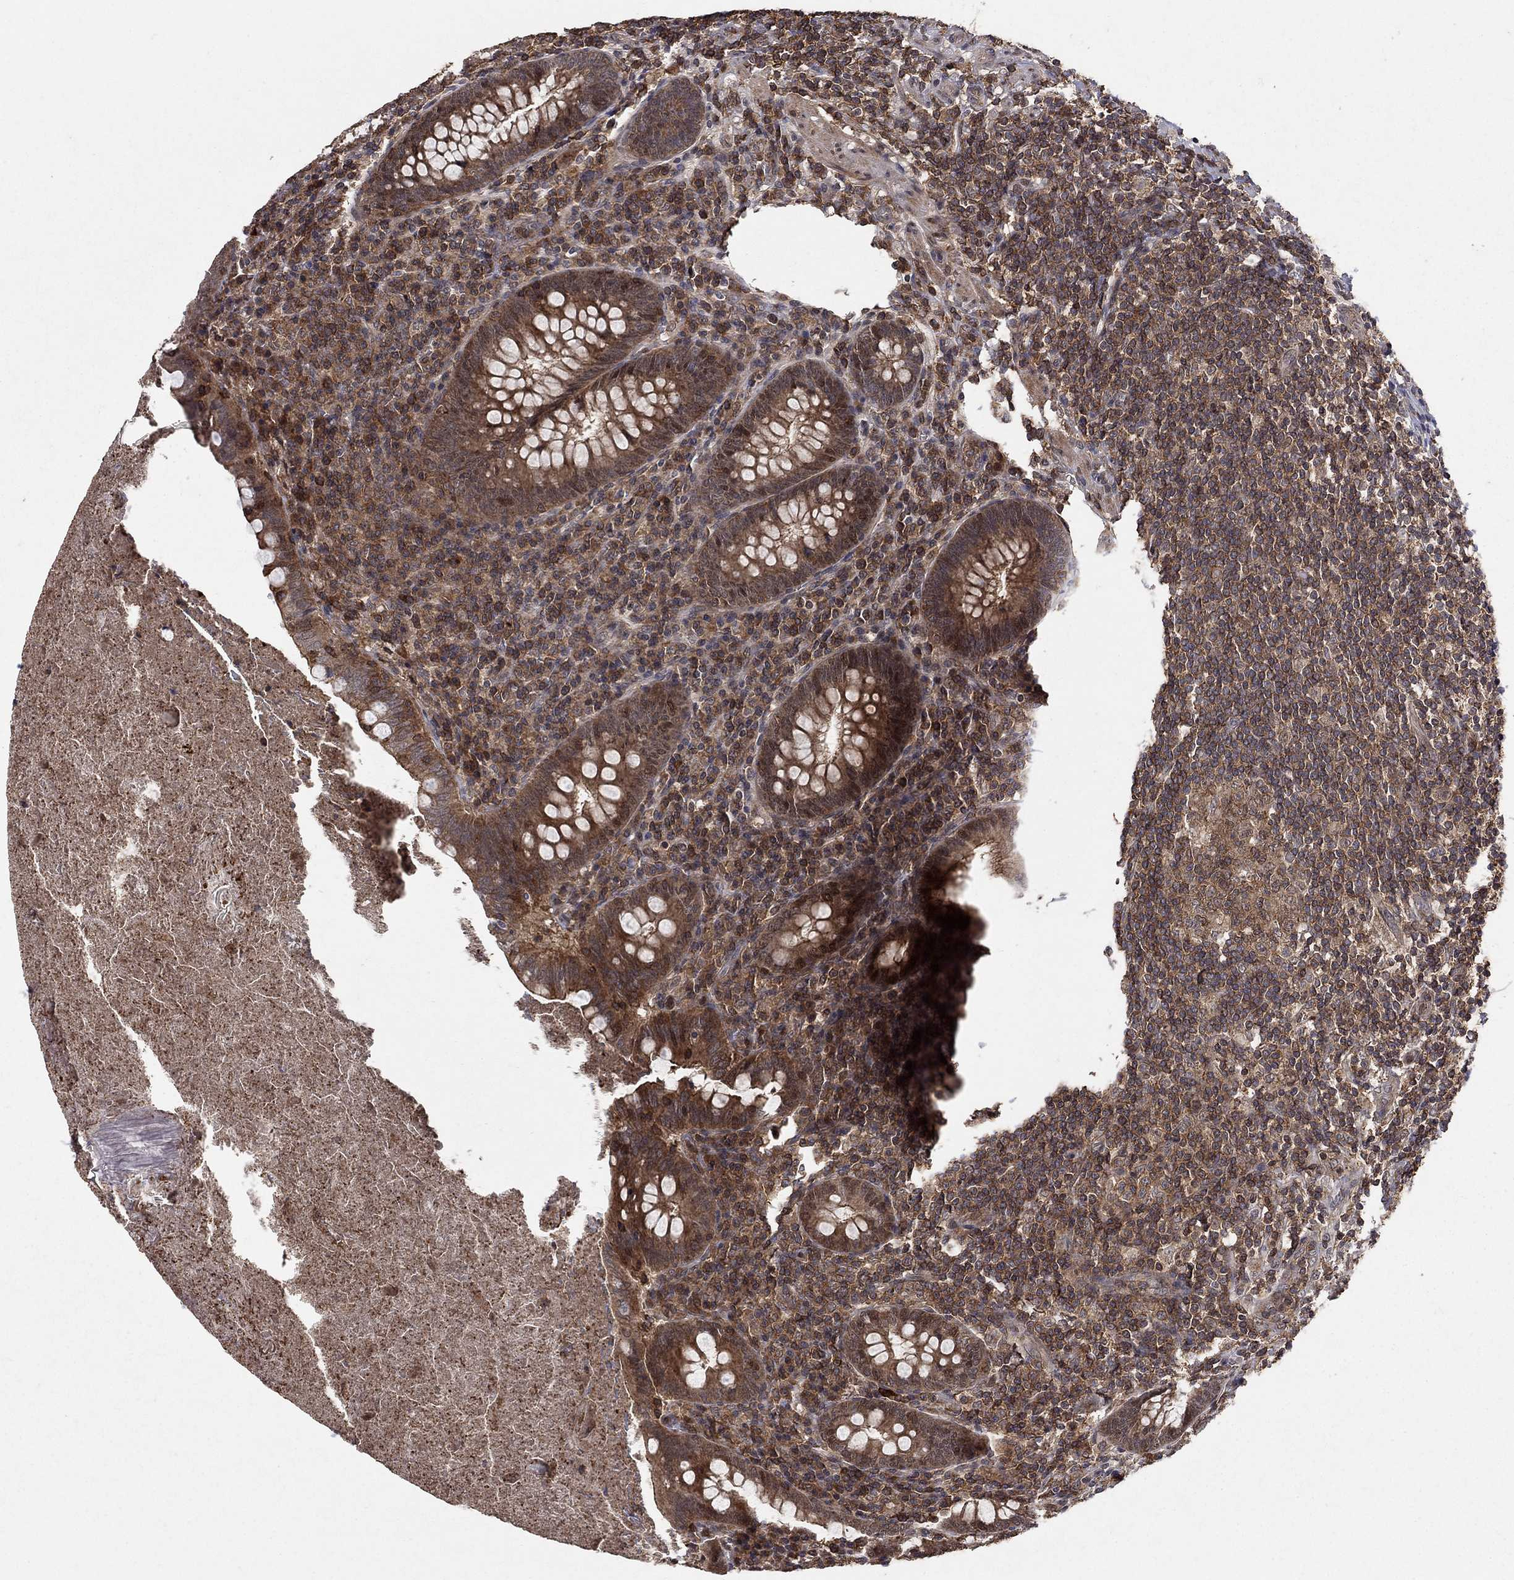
{"staining": {"intensity": "strong", "quantity": ">75%", "location": "cytoplasmic/membranous,nuclear"}, "tissue": "appendix", "cell_type": "Glandular cells", "image_type": "normal", "snomed": [{"axis": "morphology", "description": "Normal tissue, NOS"}, {"axis": "topography", "description": "Appendix"}], "caption": "Brown immunohistochemical staining in benign human appendix displays strong cytoplasmic/membranous,nuclear positivity in approximately >75% of glandular cells.", "gene": "CCDC66", "patient": {"sex": "male", "age": 47}}